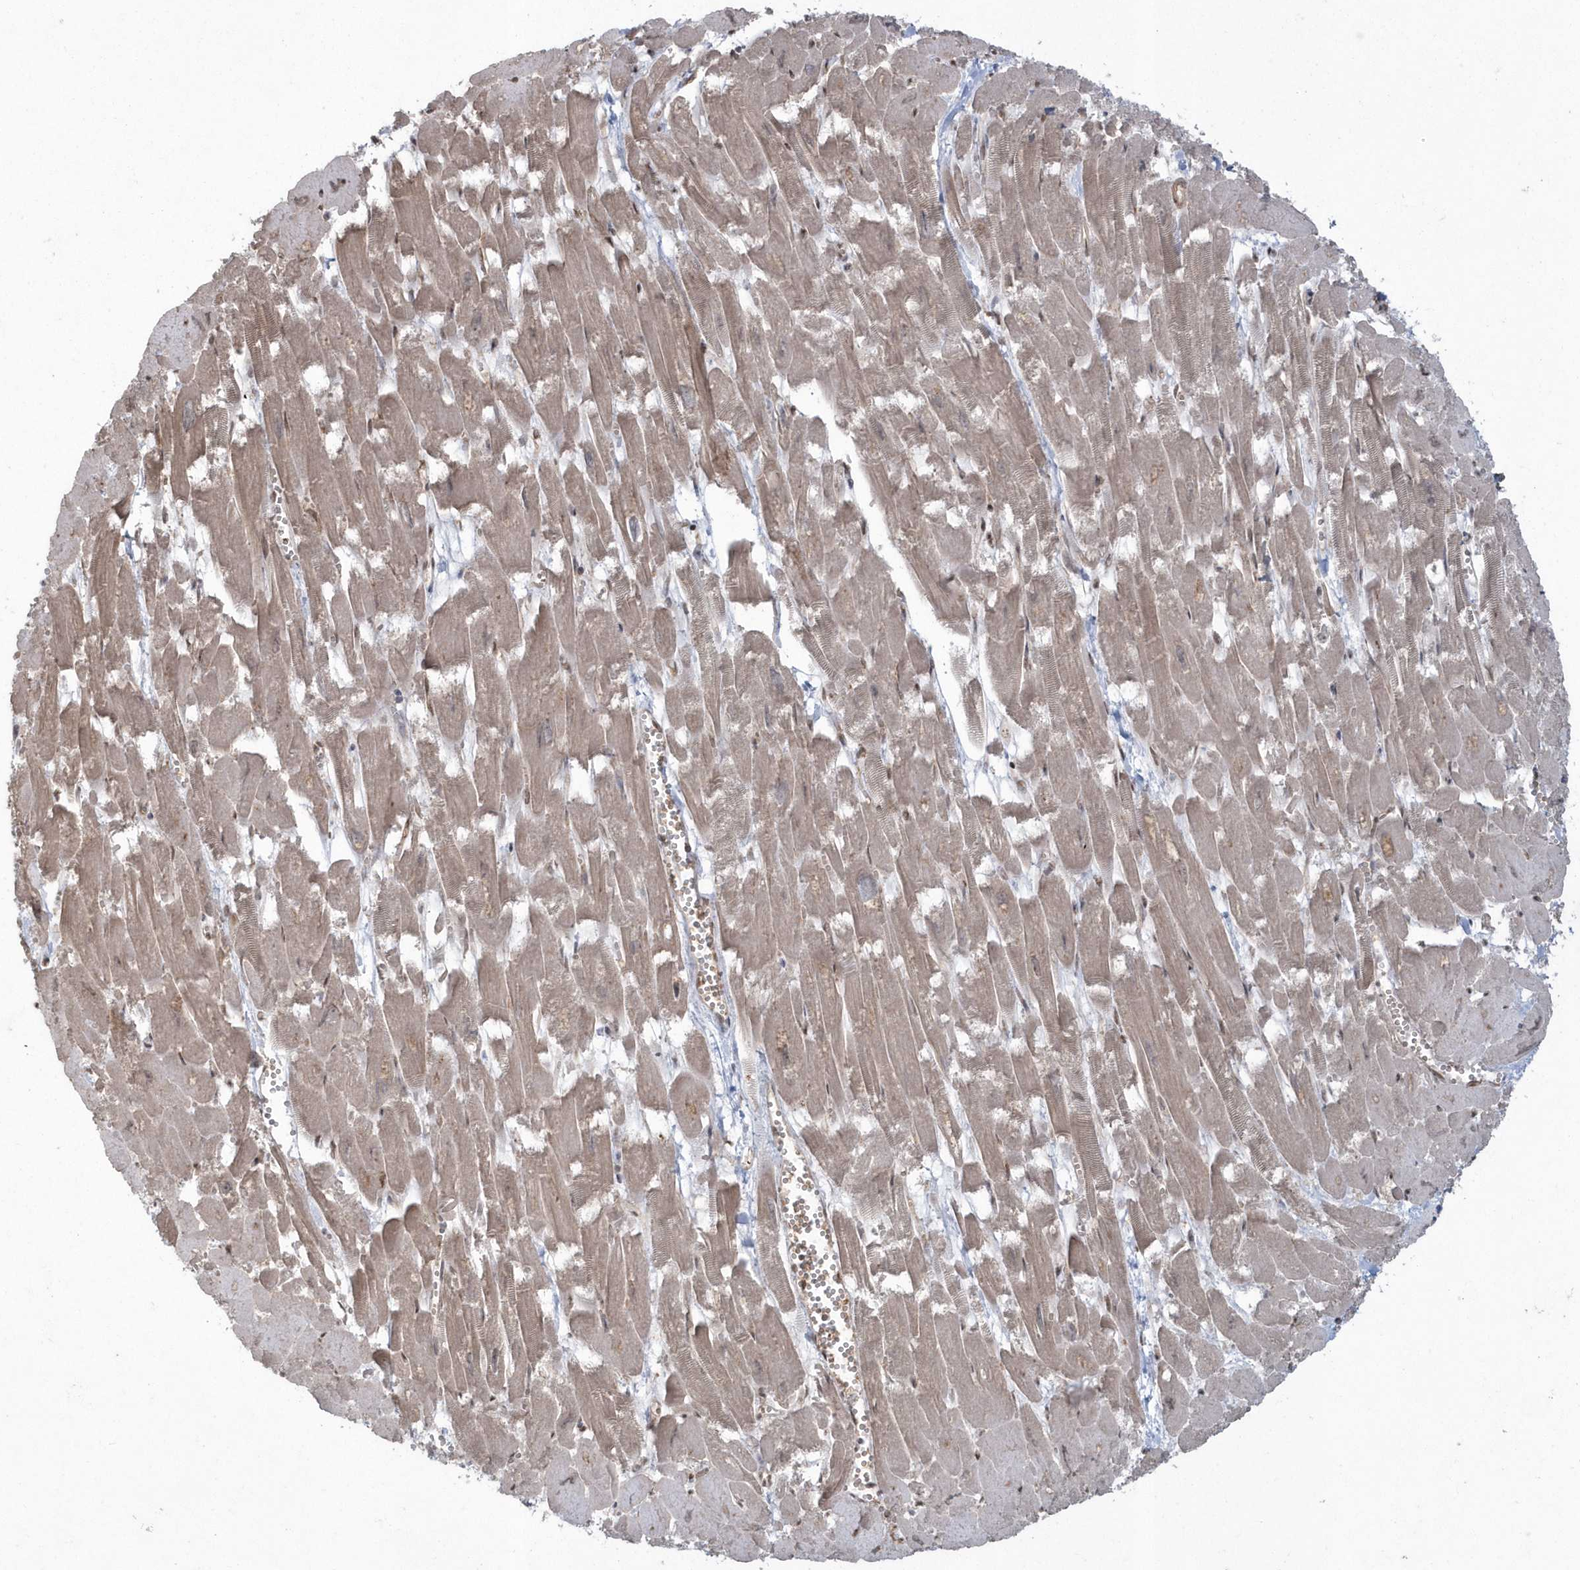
{"staining": {"intensity": "moderate", "quantity": "25%-75%", "location": "cytoplasmic/membranous,nuclear"}, "tissue": "heart muscle", "cell_type": "Cardiomyocytes", "image_type": "normal", "snomed": [{"axis": "morphology", "description": "Normal tissue, NOS"}, {"axis": "topography", "description": "Heart"}], "caption": "The immunohistochemical stain shows moderate cytoplasmic/membranous,nuclear expression in cardiomyocytes of normal heart muscle. (brown staining indicates protein expression, while blue staining denotes nuclei).", "gene": "EPB41L4A", "patient": {"sex": "male", "age": 54}}